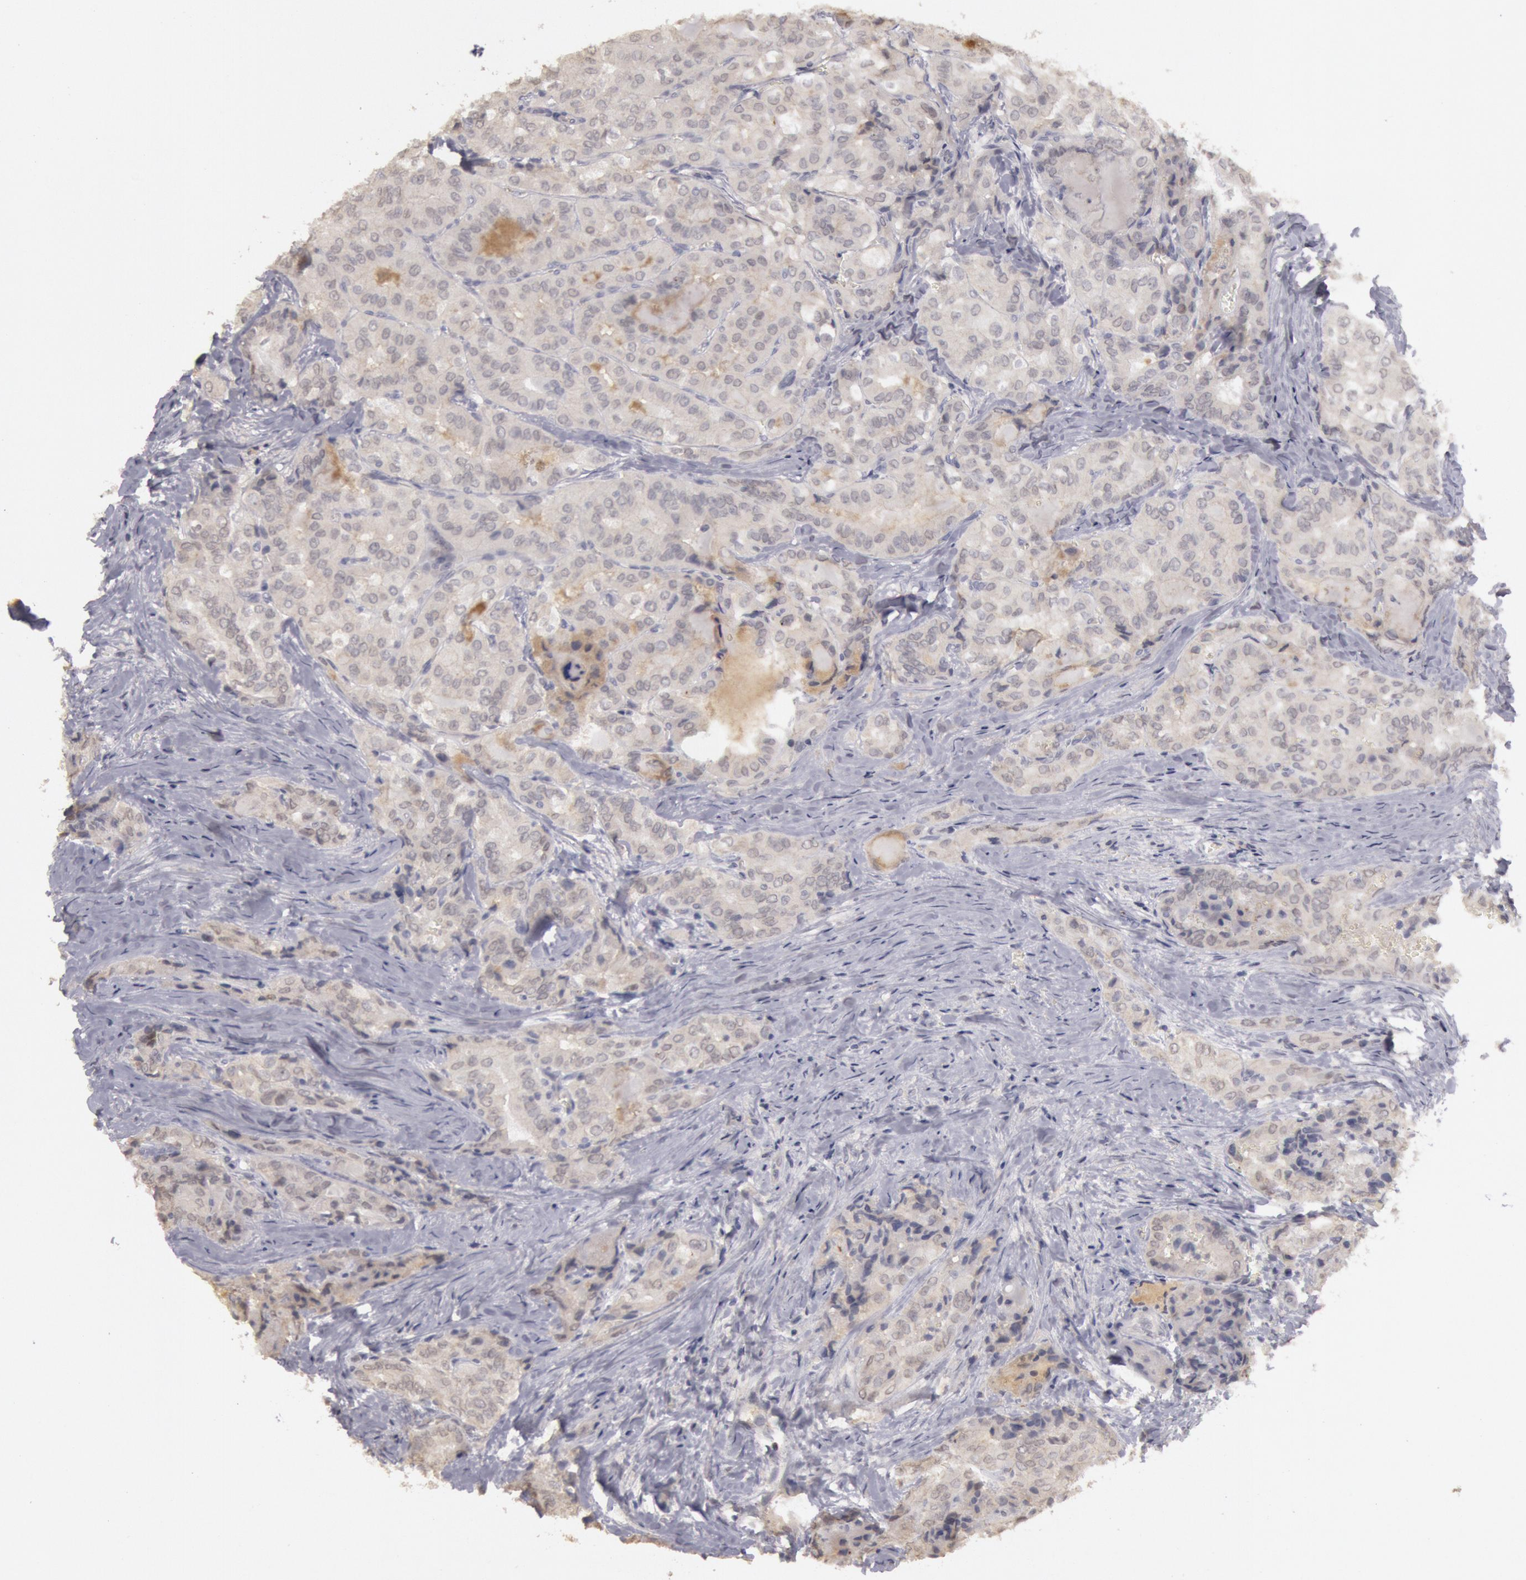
{"staining": {"intensity": "weak", "quantity": "<25%", "location": "cytoplasmic/membranous"}, "tissue": "thyroid cancer", "cell_type": "Tumor cells", "image_type": "cancer", "snomed": [{"axis": "morphology", "description": "Papillary adenocarcinoma, NOS"}, {"axis": "topography", "description": "Thyroid gland"}], "caption": "The histopathology image reveals no staining of tumor cells in thyroid cancer (papillary adenocarcinoma).", "gene": "RIMBP3C", "patient": {"sex": "female", "age": 71}}